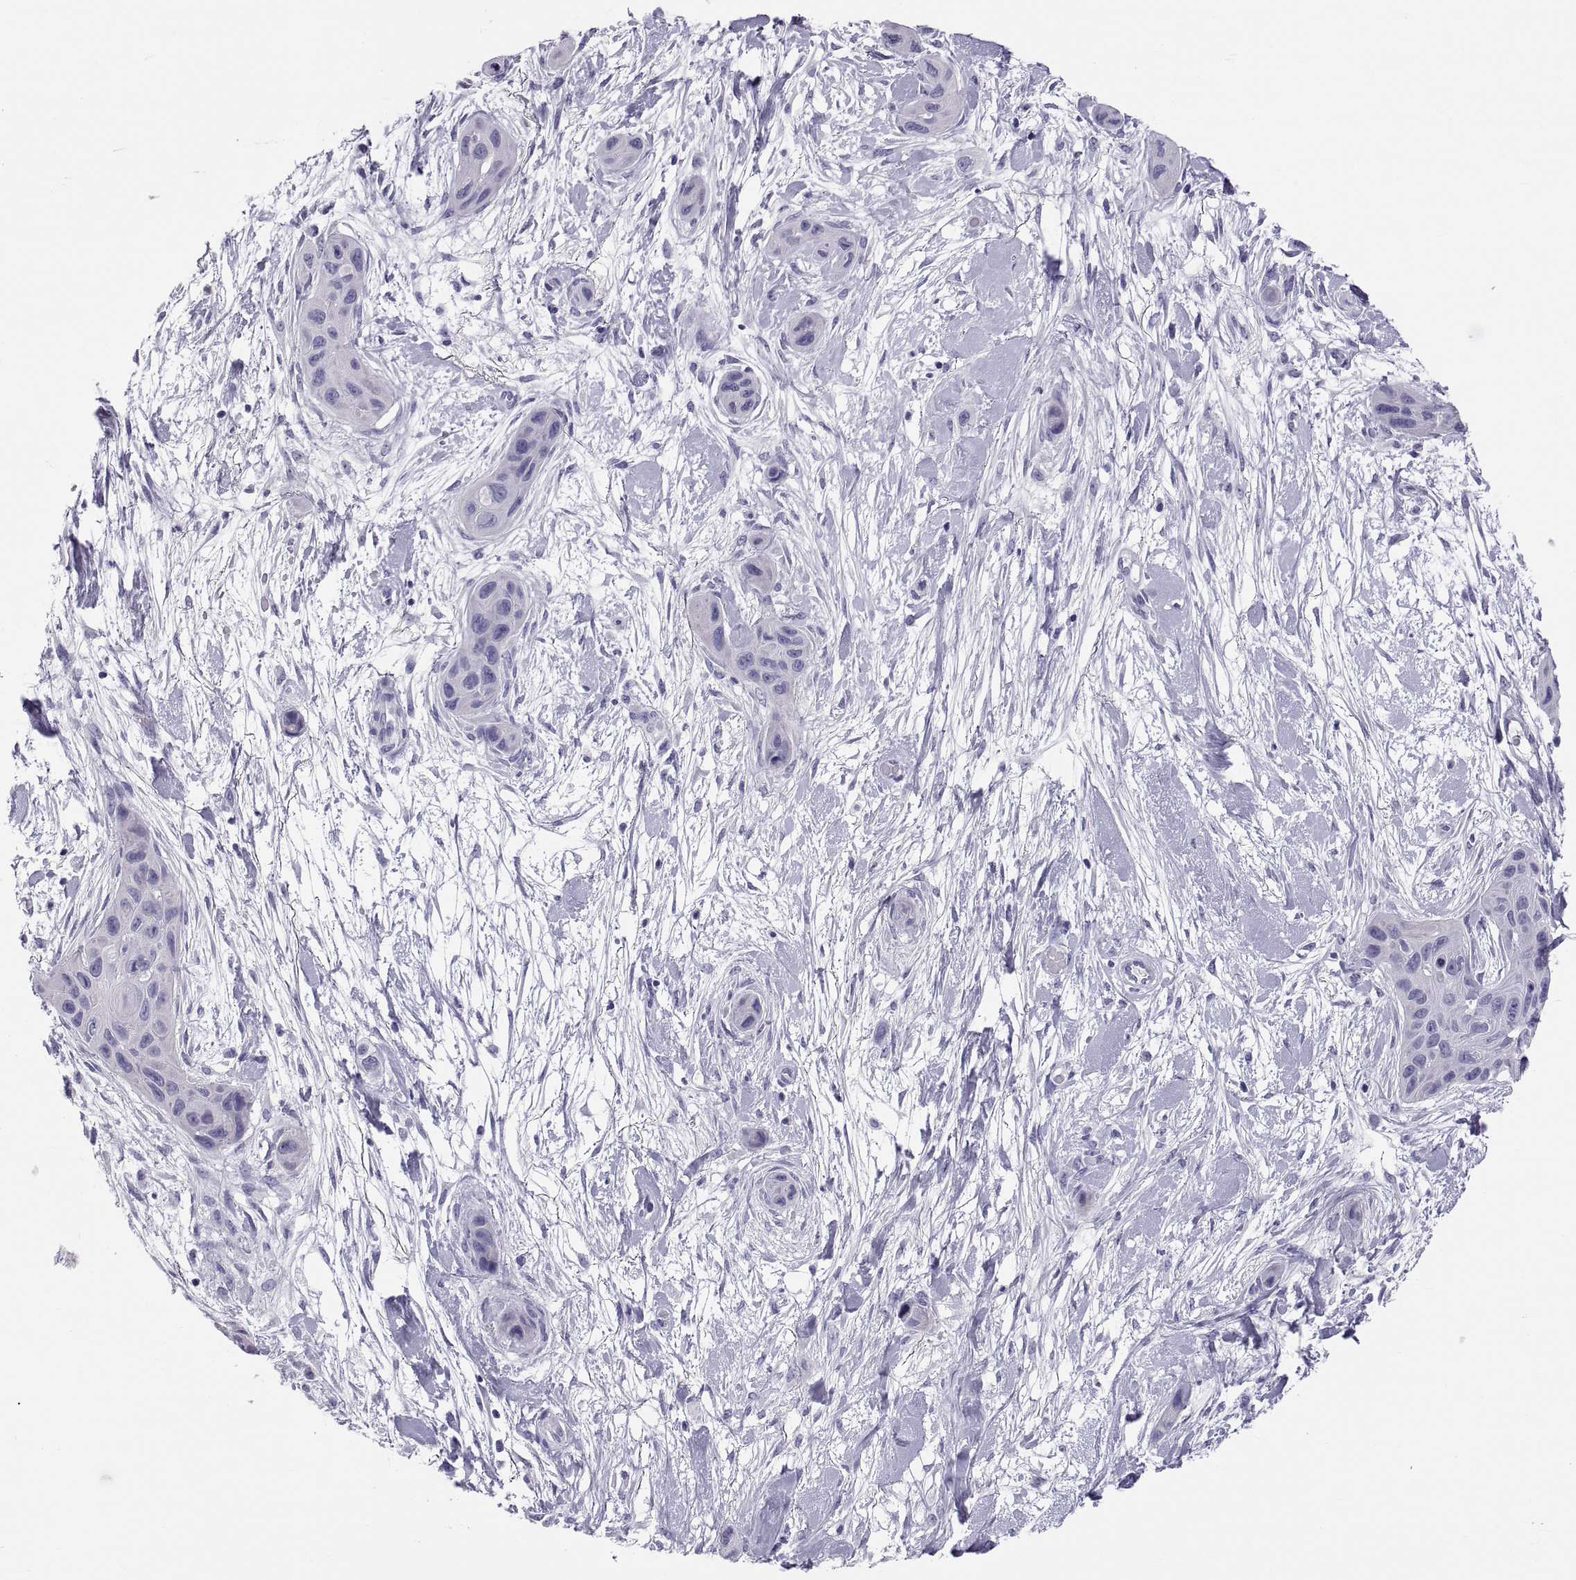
{"staining": {"intensity": "negative", "quantity": "none", "location": "none"}, "tissue": "skin cancer", "cell_type": "Tumor cells", "image_type": "cancer", "snomed": [{"axis": "morphology", "description": "Squamous cell carcinoma, NOS"}, {"axis": "topography", "description": "Skin"}], "caption": "Immunohistochemistry histopathology image of human skin cancer (squamous cell carcinoma) stained for a protein (brown), which demonstrates no staining in tumor cells. (Brightfield microscopy of DAB IHC at high magnification).", "gene": "RNASE12", "patient": {"sex": "male", "age": 79}}